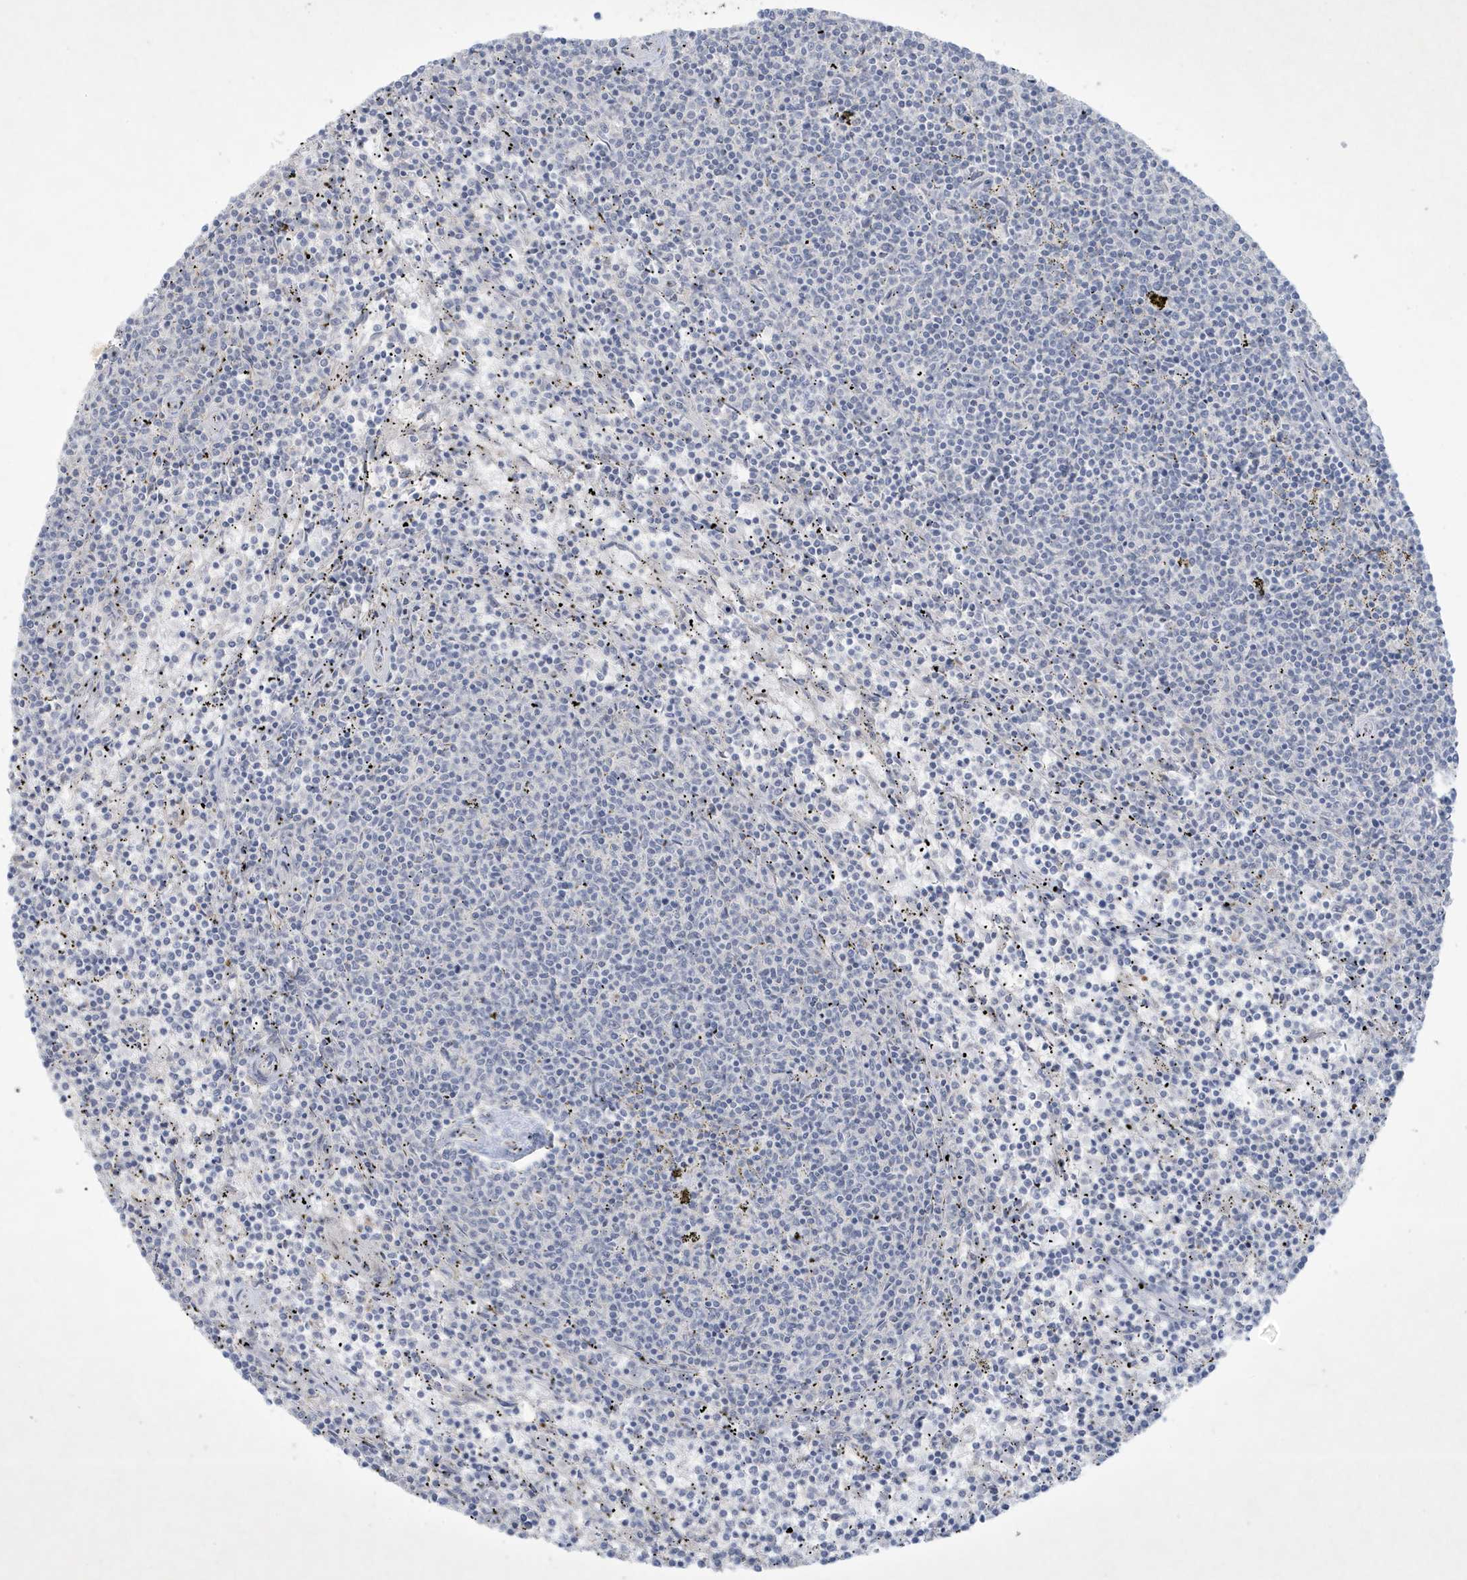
{"staining": {"intensity": "negative", "quantity": "none", "location": "none"}, "tissue": "lymphoma", "cell_type": "Tumor cells", "image_type": "cancer", "snomed": [{"axis": "morphology", "description": "Malignant lymphoma, non-Hodgkin's type, Low grade"}, {"axis": "topography", "description": "Spleen"}], "caption": "IHC of lymphoma reveals no expression in tumor cells.", "gene": "CCDC24", "patient": {"sex": "female", "age": 50}}